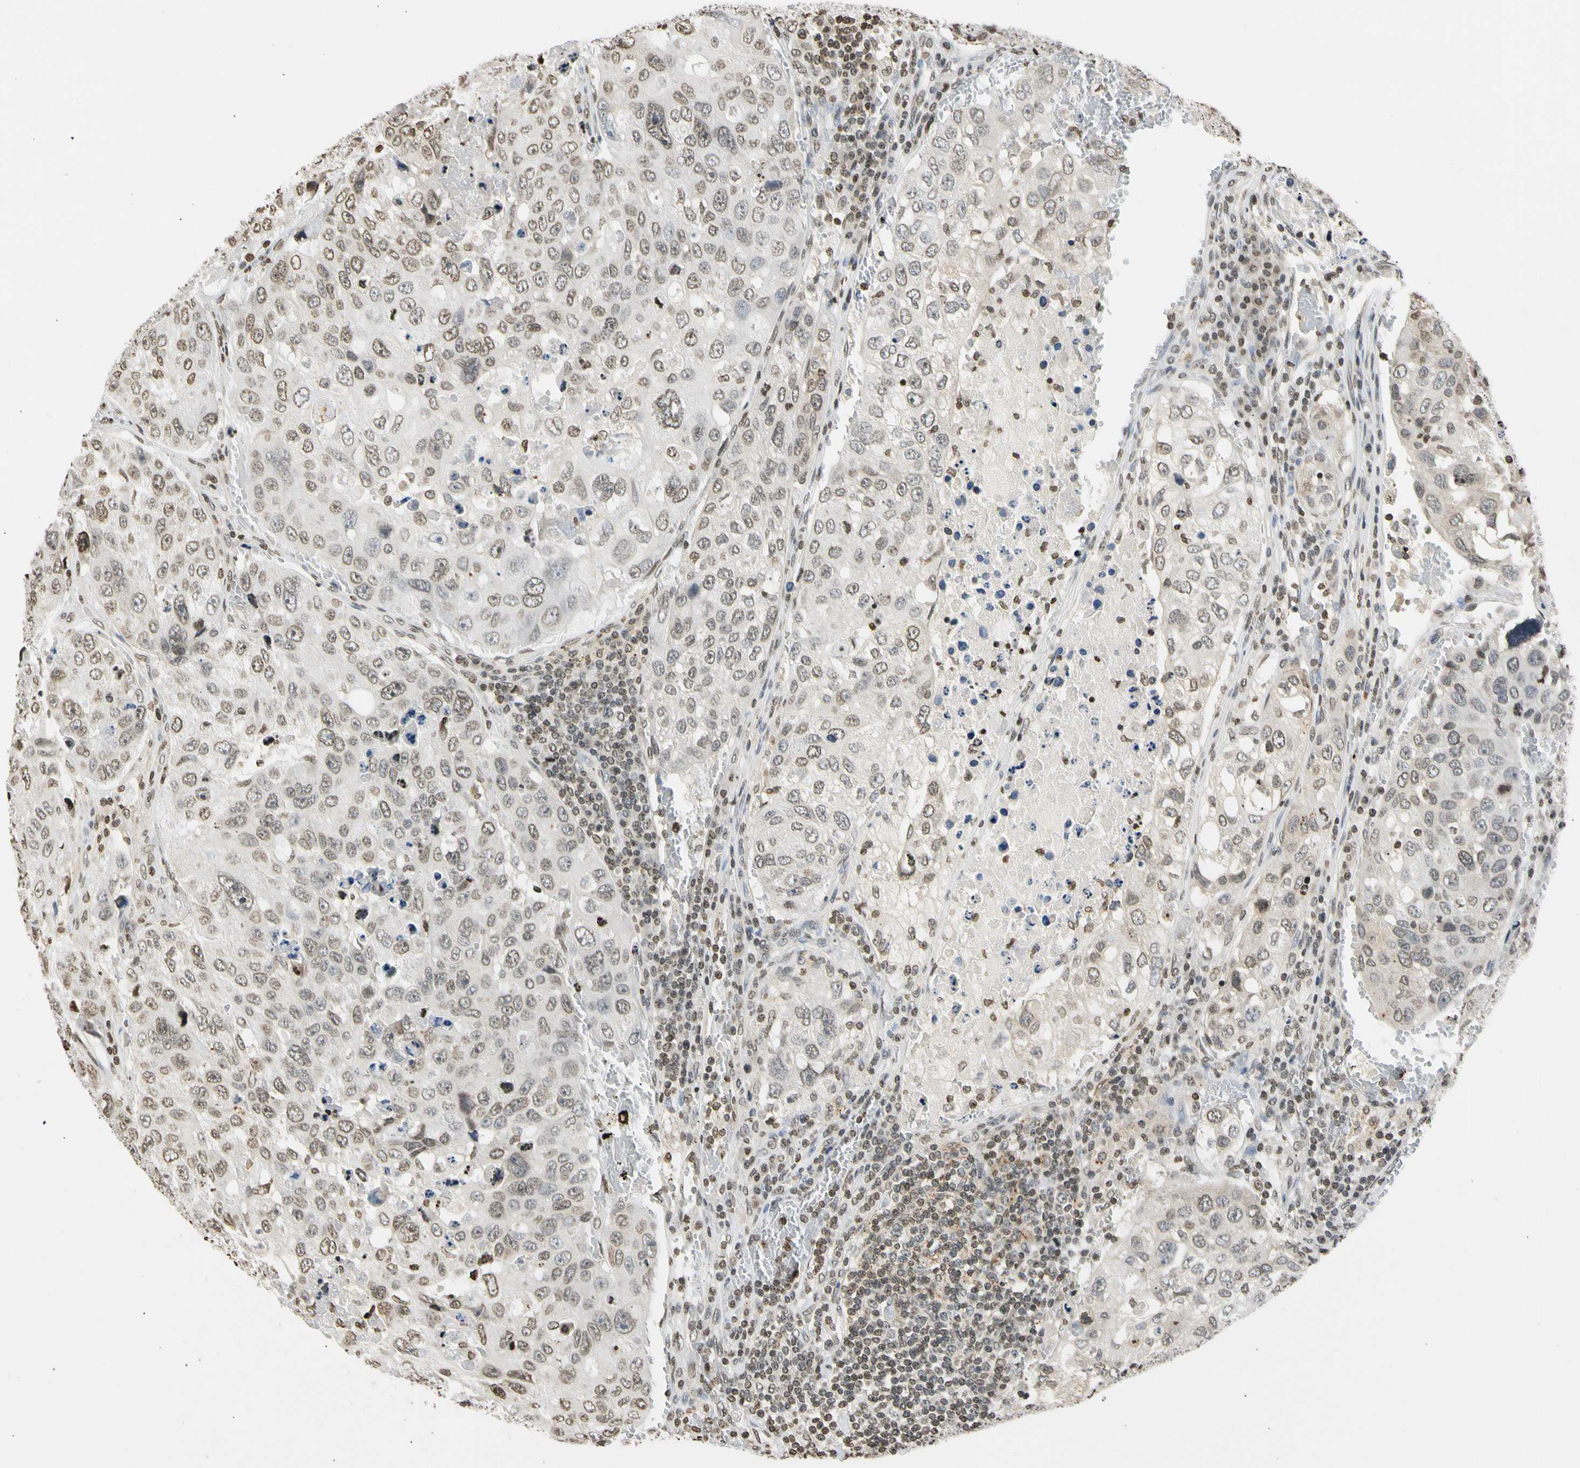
{"staining": {"intensity": "weak", "quantity": ">75%", "location": "cytoplasmic/membranous"}, "tissue": "urothelial cancer", "cell_type": "Tumor cells", "image_type": "cancer", "snomed": [{"axis": "morphology", "description": "Urothelial carcinoma, High grade"}, {"axis": "topography", "description": "Lymph node"}, {"axis": "topography", "description": "Urinary bladder"}], "caption": "Tumor cells show weak cytoplasmic/membranous expression in approximately >75% of cells in urothelial carcinoma (high-grade).", "gene": "GPX4", "patient": {"sex": "male", "age": 51}}